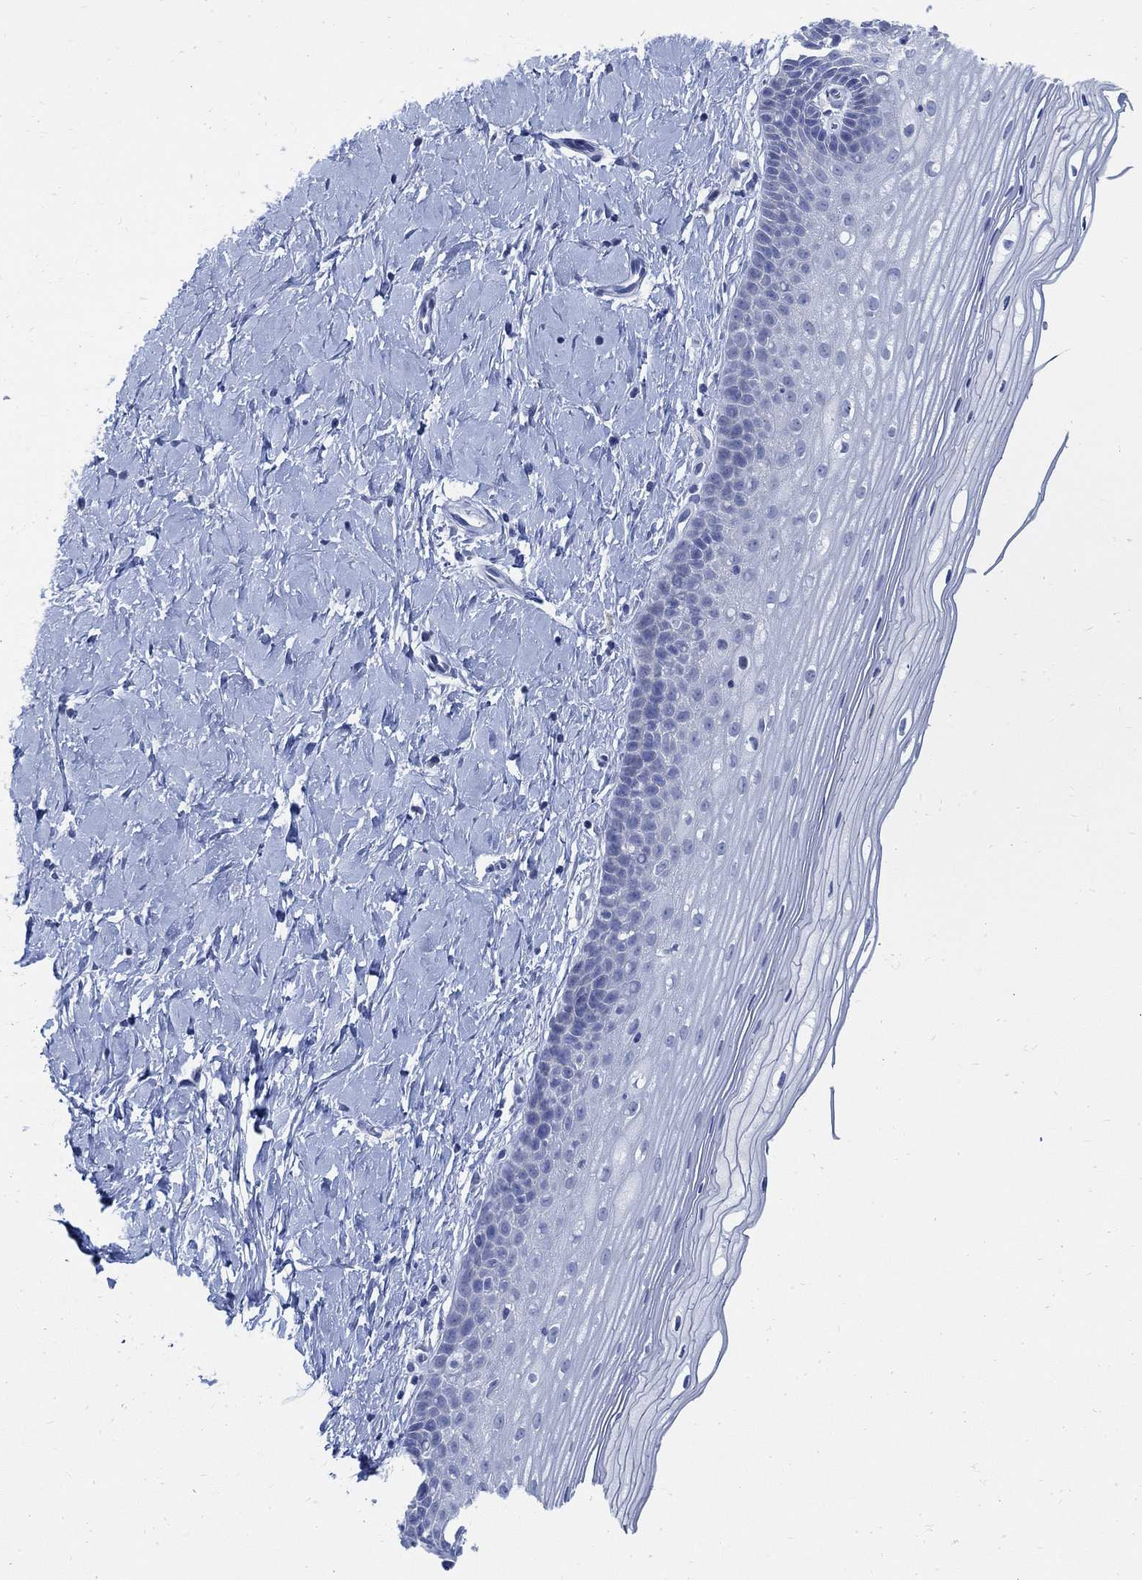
{"staining": {"intensity": "negative", "quantity": "none", "location": "none"}, "tissue": "cervix", "cell_type": "Glandular cells", "image_type": "normal", "snomed": [{"axis": "morphology", "description": "Normal tissue, NOS"}, {"axis": "topography", "description": "Cervix"}], "caption": "DAB (3,3'-diaminobenzidine) immunohistochemical staining of normal cervix shows no significant positivity in glandular cells.", "gene": "CAMK2N1", "patient": {"sex": "female", "age": 37}}